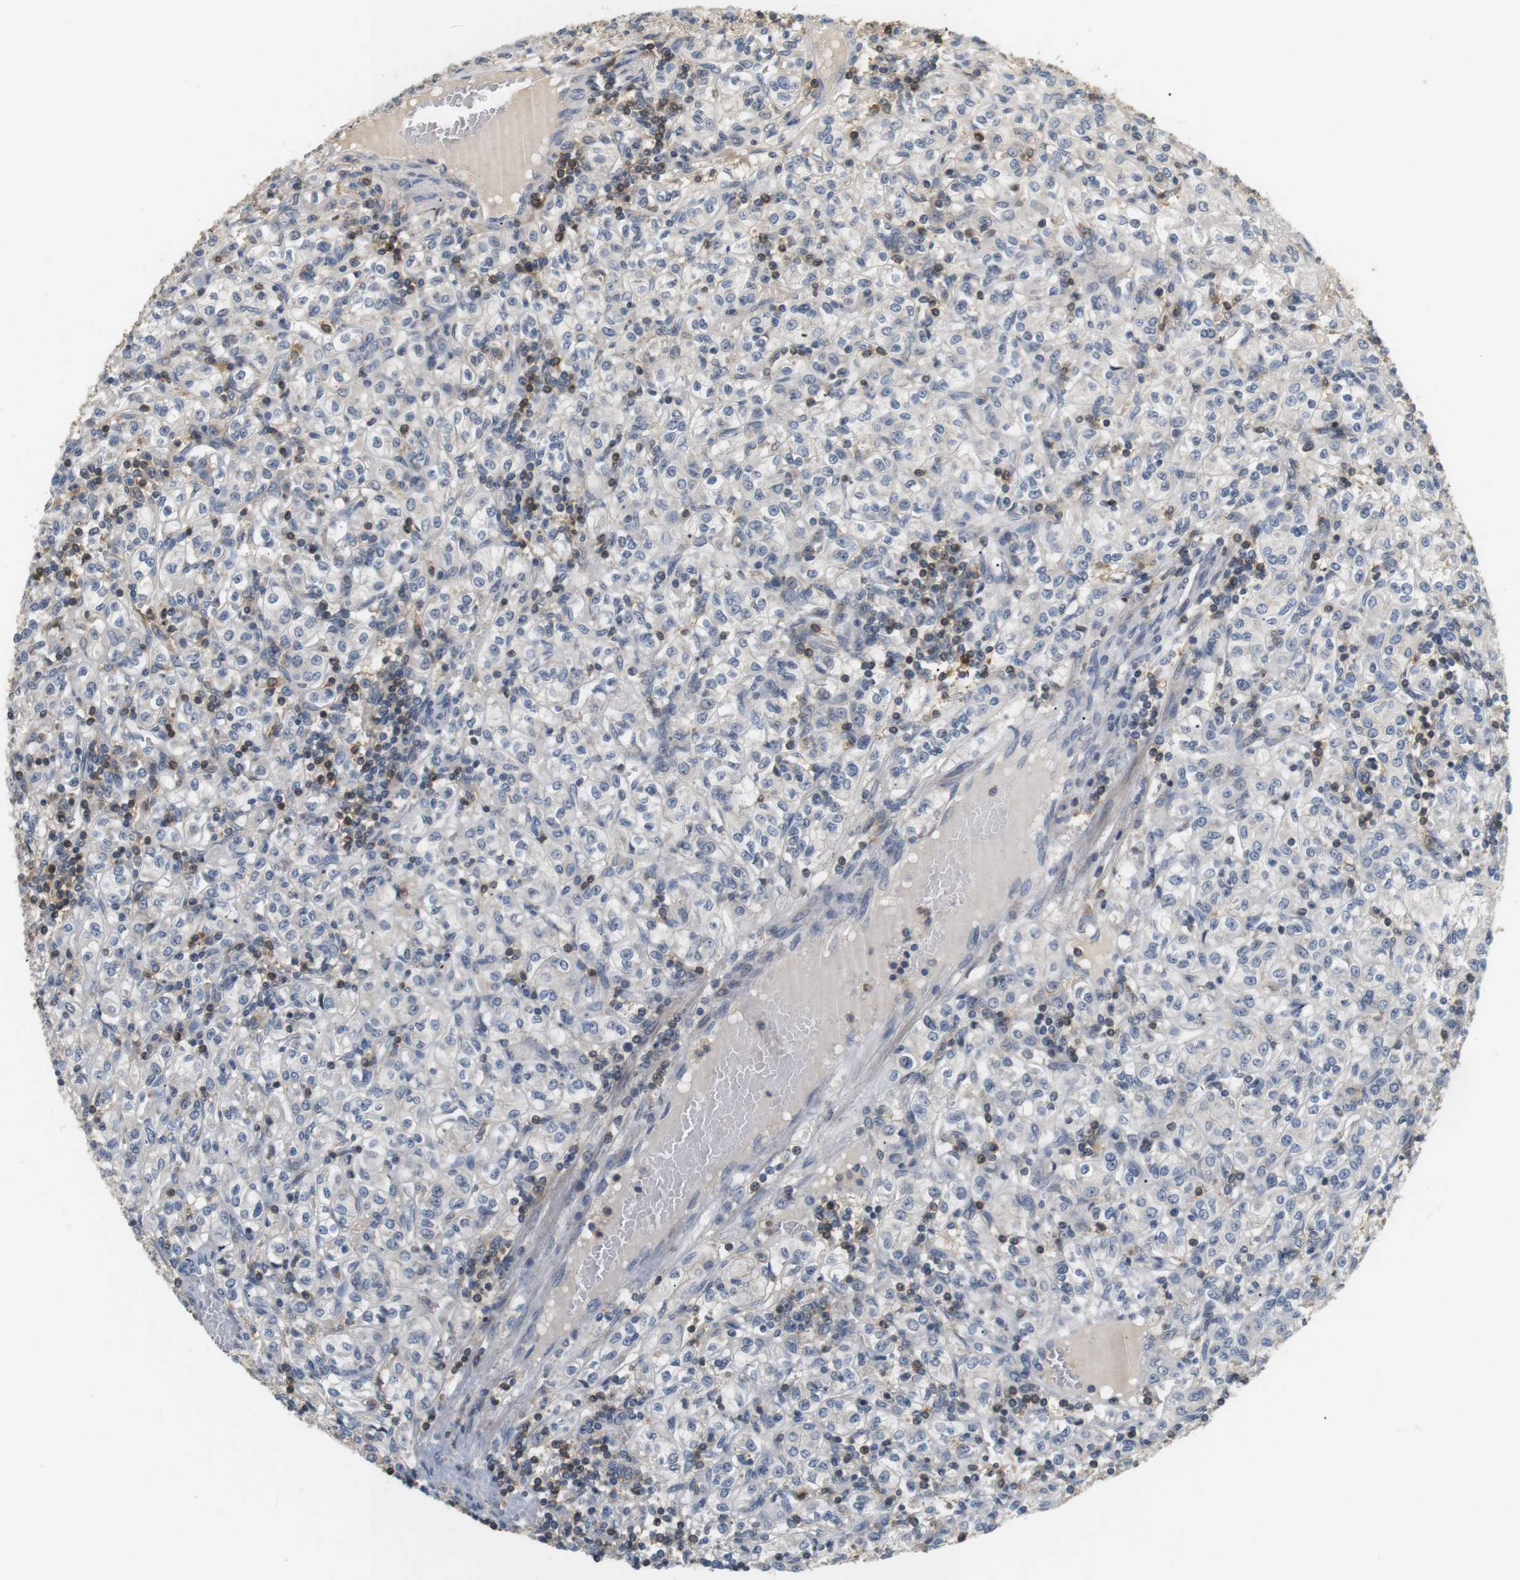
{"staining": {"intensity": "negative", "quantity": "none", "location": "none"}, "tissue": "renal cancer", "cell_type": "Tumor cells", "image_type": "cancer", "snomed": [{"axis": "morphology", "description": "Adenocarcinoma, NOS"}, {"axis": "topography", "description": "Kidney"}], "caption": "A photomicrograph of renal cancer stained for a protein demonstrates no brown staining in tumor cells.", "gene": "P2RY1", "patient": {"sex": "male", "age": 77}}